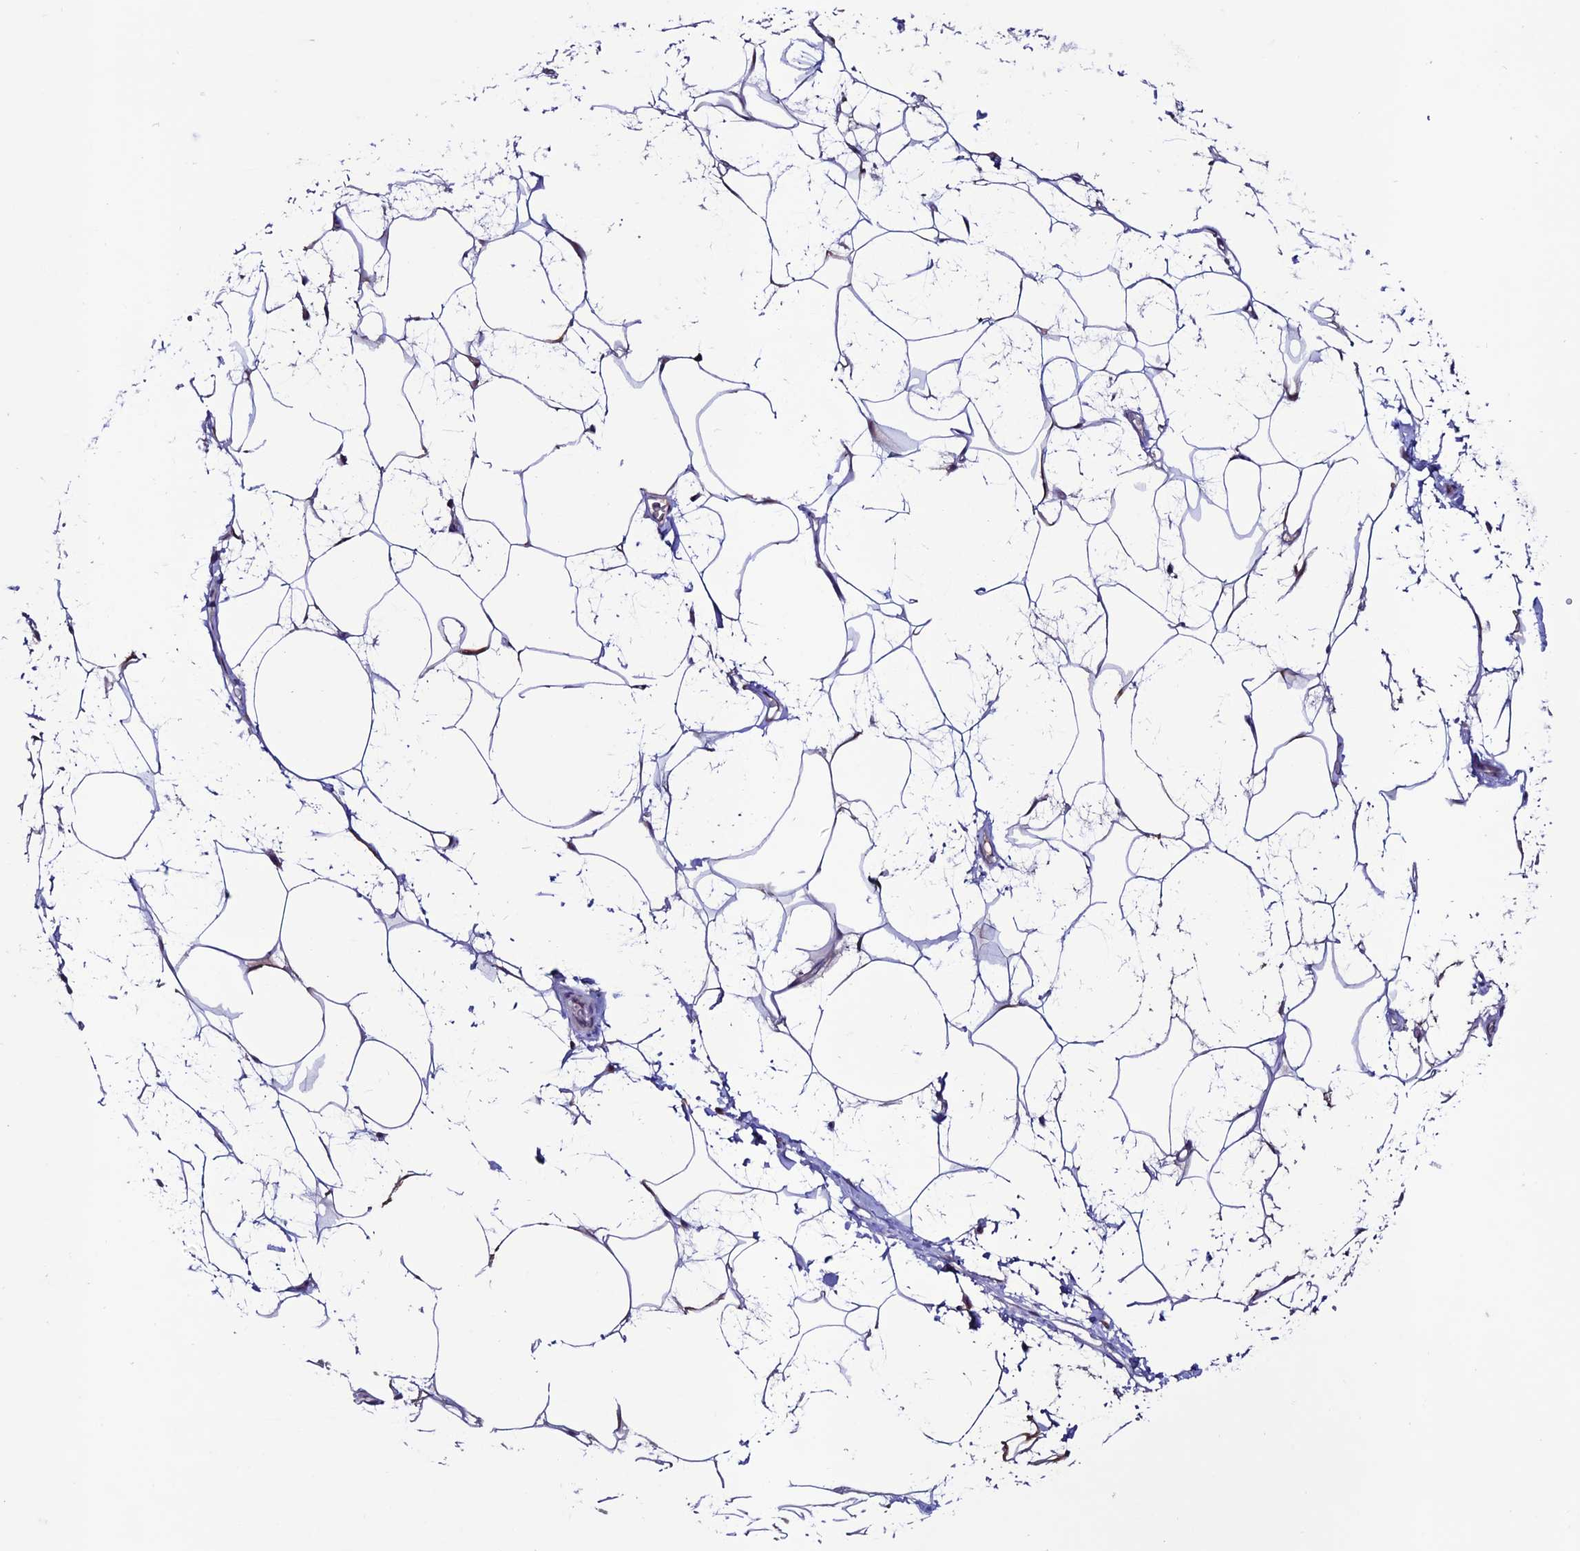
{"staining": {"intensity": "negative", "quantity": "none", "location": "none"}, "tissue": "adipose tissue", "cell_type": "Adipocytes", "image_type": "normal", "snomed": [{"axis": "morphology", "description": "Normal tissue, NOS"}, {"axis": "morphology", "description": "Adenocarcinoma, NOS"}, {"axis": "topography", "description": "Rectum"}, {"axis": "topography", "description": "Vagina"}, {"axis": "topography", "description": "Peripheral nerve tissue"}], "caption": "High magnification brightfield microscopy of normal adipose tissue stained with DAB (brown) and counterstained with hematoxylin (blue): adipocytes show no significant expression. (Immunohistochemistry, brightfield microscopy, high magnification).", "gene": "FZD8", "patient": {"sex": "female", "age": 71}}